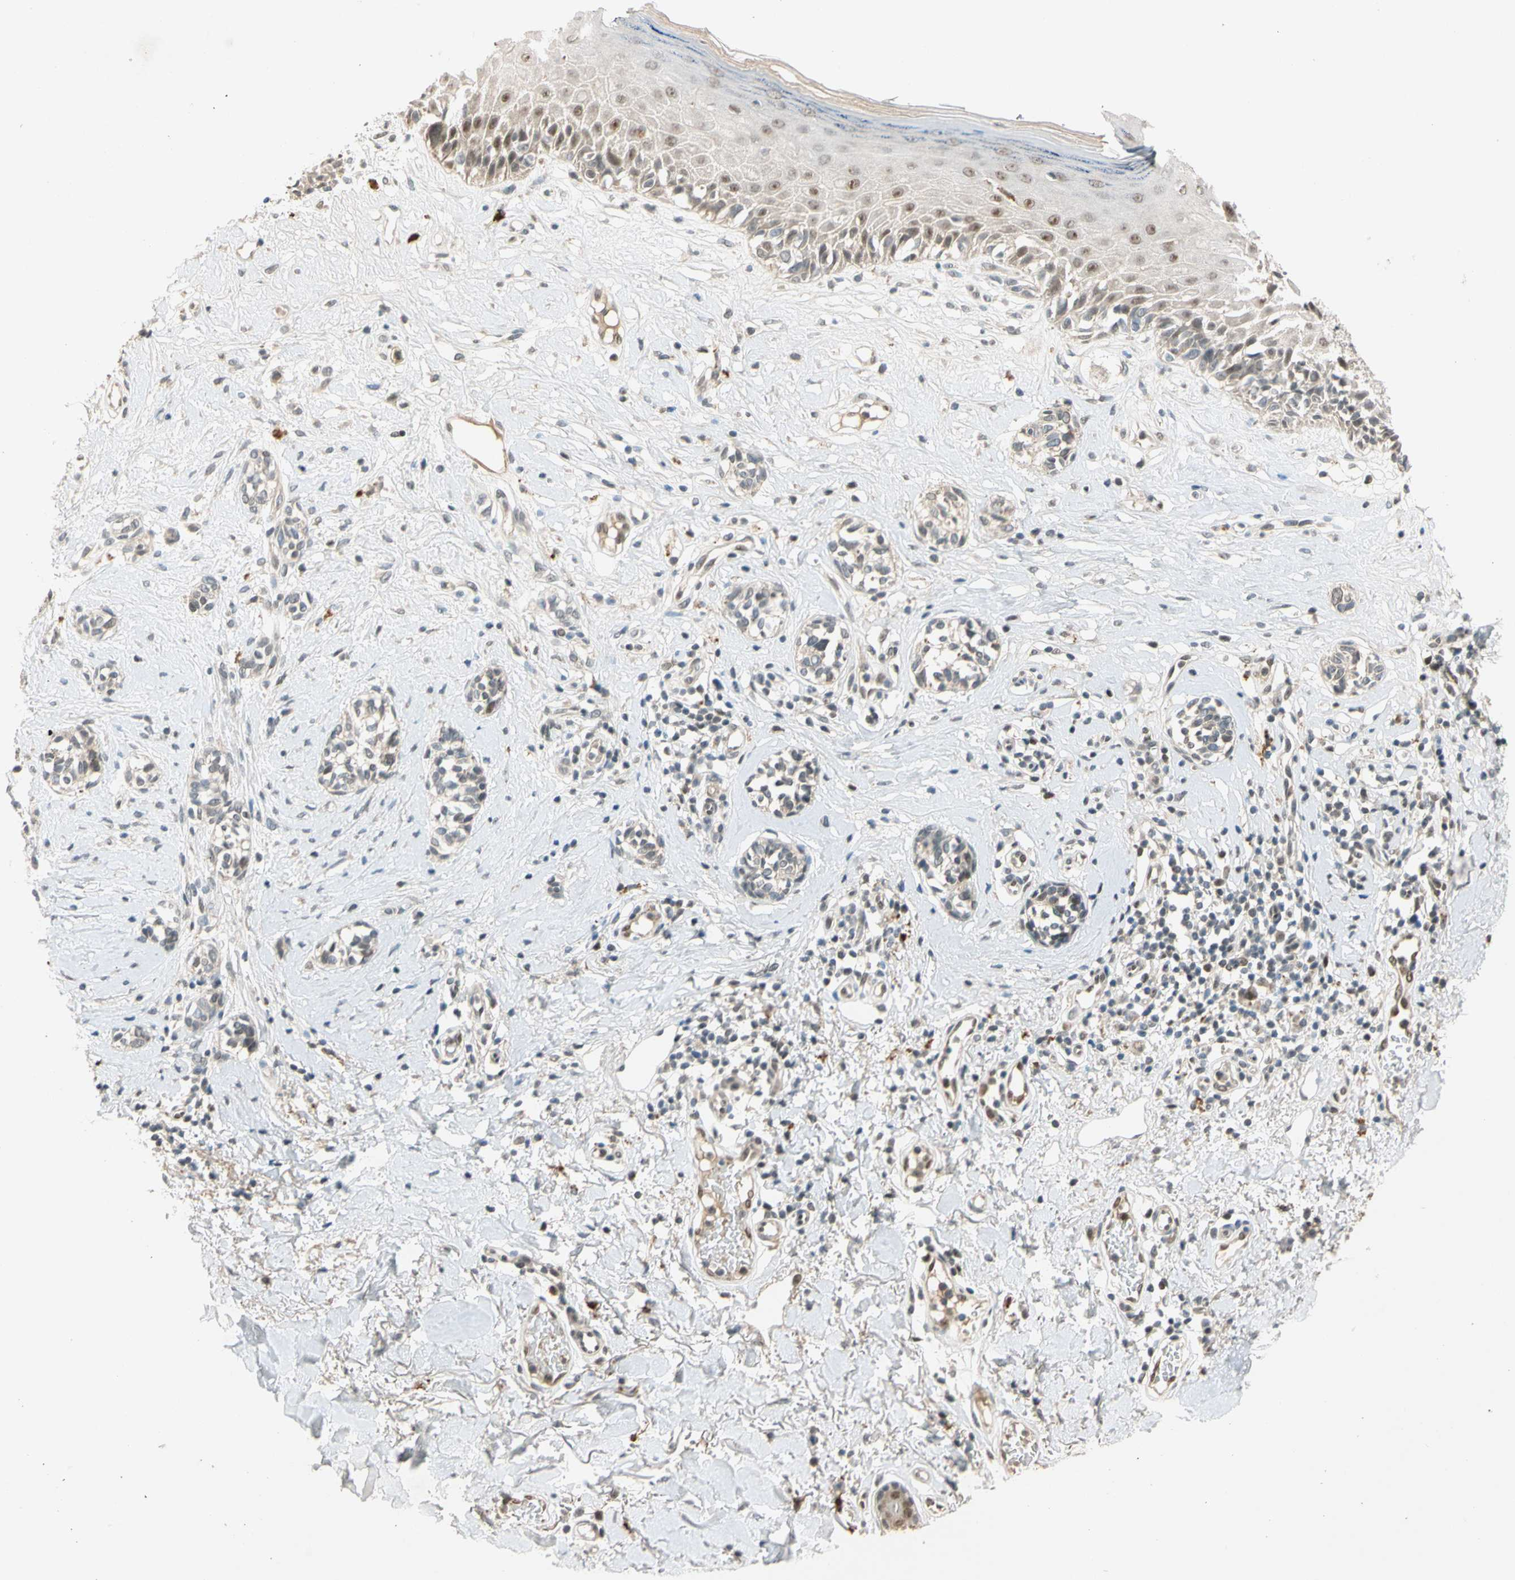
{"staining": {"intensity": "negative", "quantity": "none", "location": "none"}, "tissue": "melanoma", "cell_type": "Tumor cells", "image_type": "cancer", "snomed": [{"axis": "morphology", "description": "Malignant melanoma, NOS"}, {"axis": "topography", "description": "Skin"}], "caption": "Histopathology image shows no significant protein staining in tumor cells of melanoma.", "gene": "RIOX2", "patient": {"sex": "male", "age": 64}}